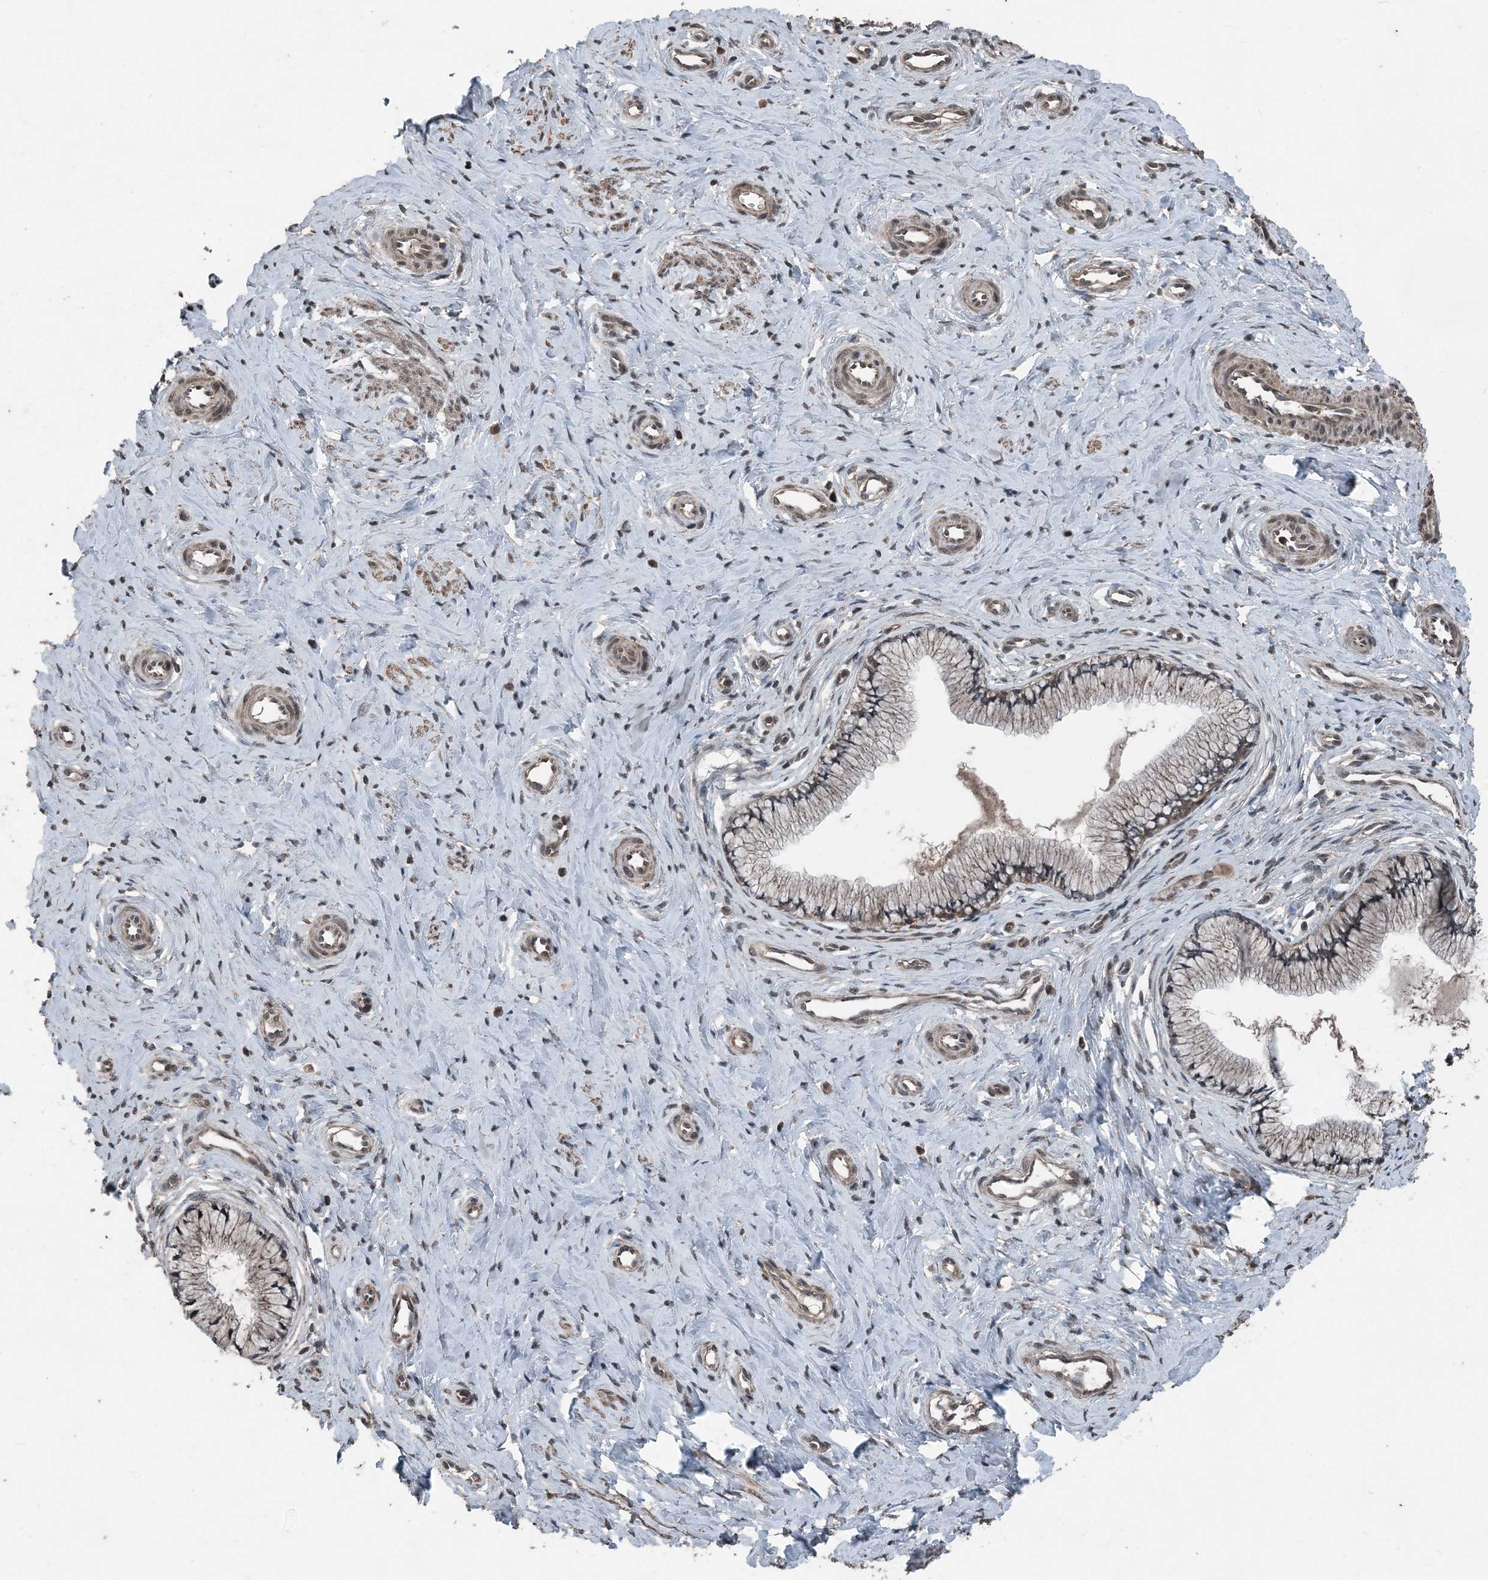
{"staining": {"intensity": "weak", "quantity": "25%-75%", "location": "cytoplasmic/membranous"}, "tissue": "cervix", "cell_type": "Glandular cells", "image_type": "normal", "snomed": [{"axis": "morphology", "description": "Normal tissue, NOS"}, {"axis": "topography", "description": "Cervix"}], "caption": "The histopathology image shows a brown stain indicating the presence of a protein in the cytoplasmic/membranous of glandular cells in cervix. (IHC, brightfield microscopy, high magnification).", "gene": "CFL1", "patient": {"sex": "female", "age": 36}}